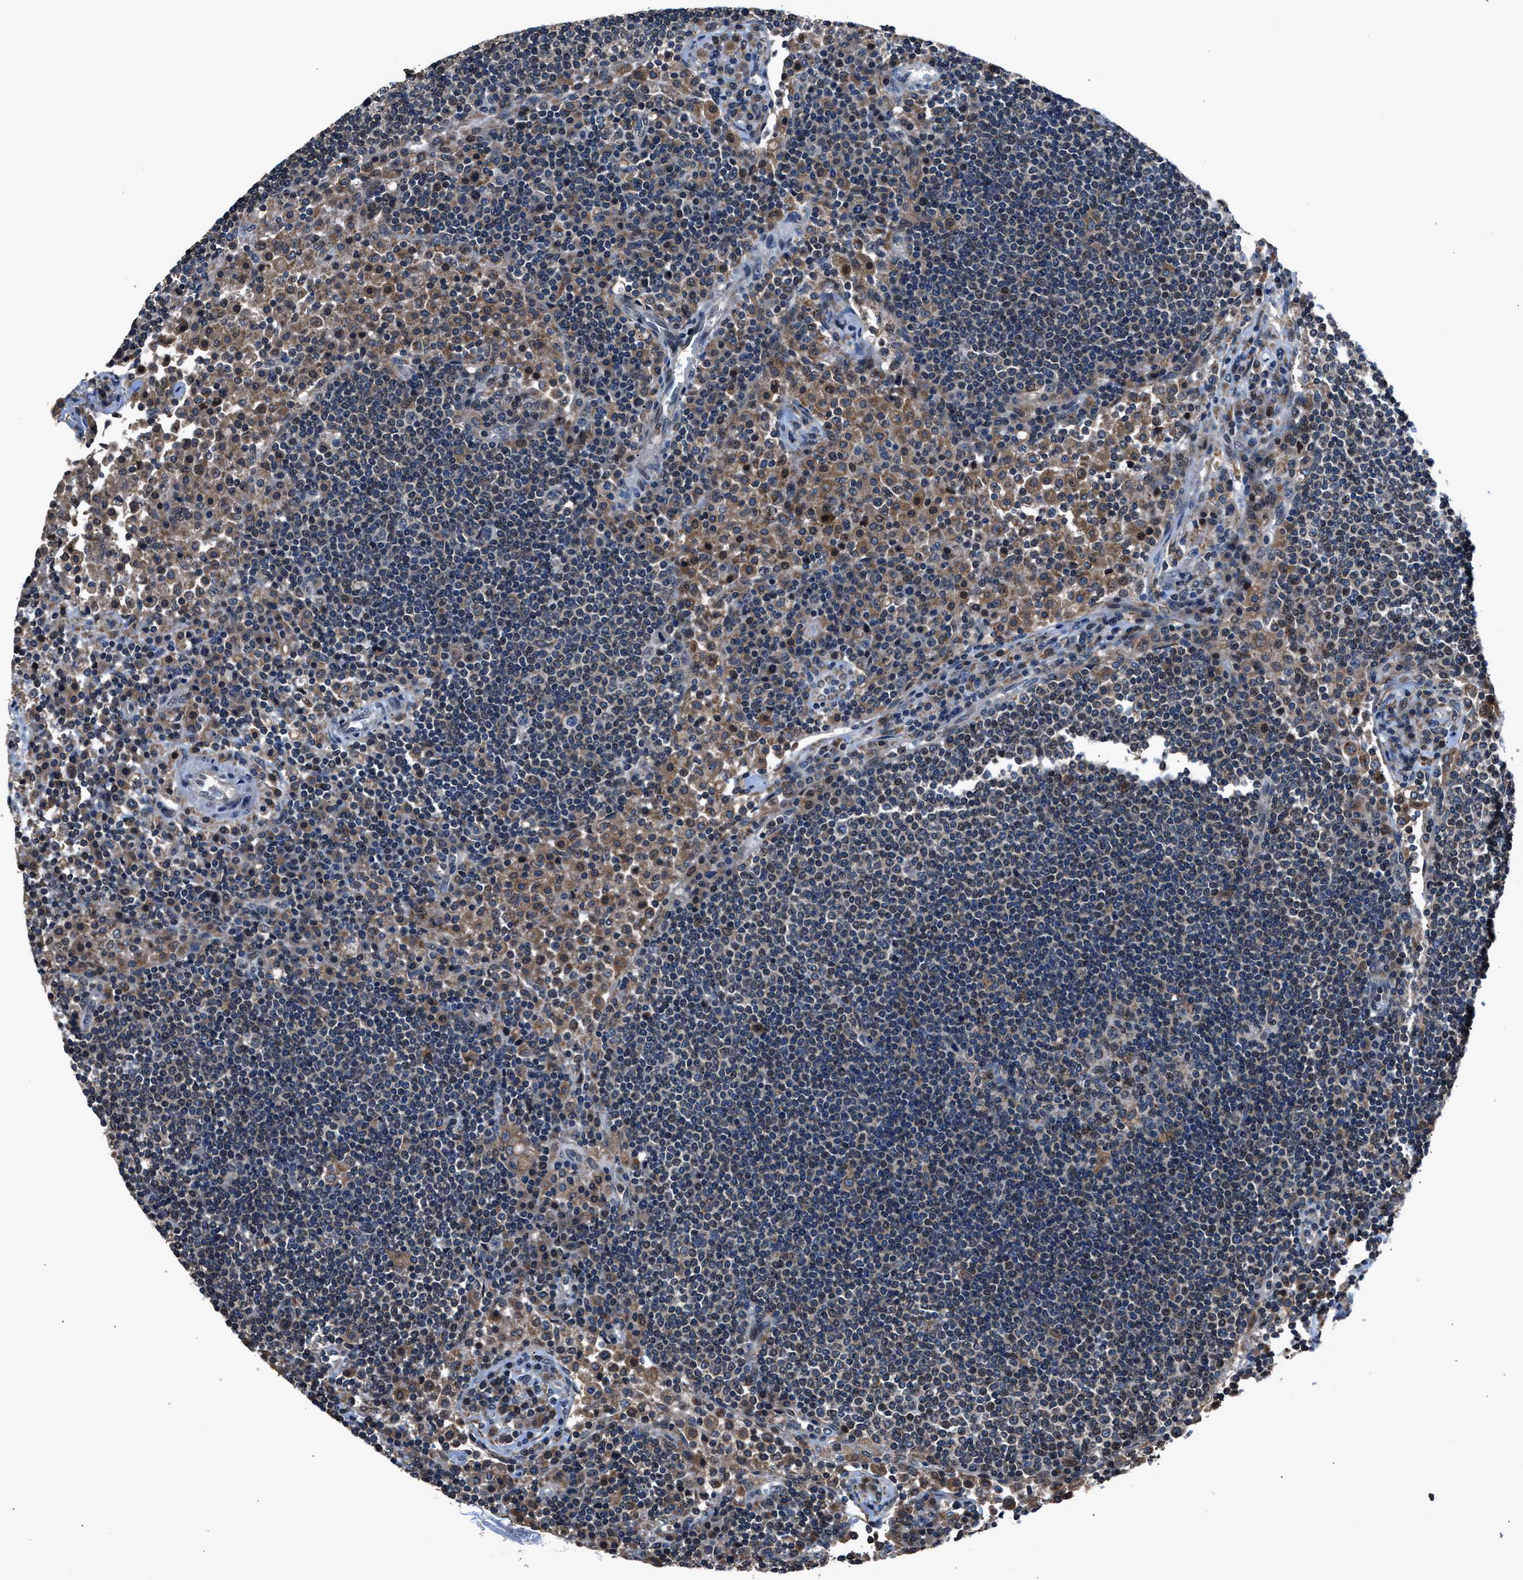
{"staining": {"intensity": "weak", "quantity": "<25%", "location": "cytoplasmic/membranous"}, "tissue": "lymph node", "cell_type": "Germinal center cells", "image_type": "normal", "snomed": [{"axis": "morphology", "description": "Normal tissue, NOS"}, {"axis": "topography", "description": "Lymph node"}], "caption": "High magnification brightfield microscopy of normal lymph node stained with DAB (brown) and counterstained with hematoxylin (blue): germinal center cells show no significant positivity. (DAB immunohistochemistry, high magnification).", "gene": "TNRC18", "patient": {"sex": "female", "age": 53}}